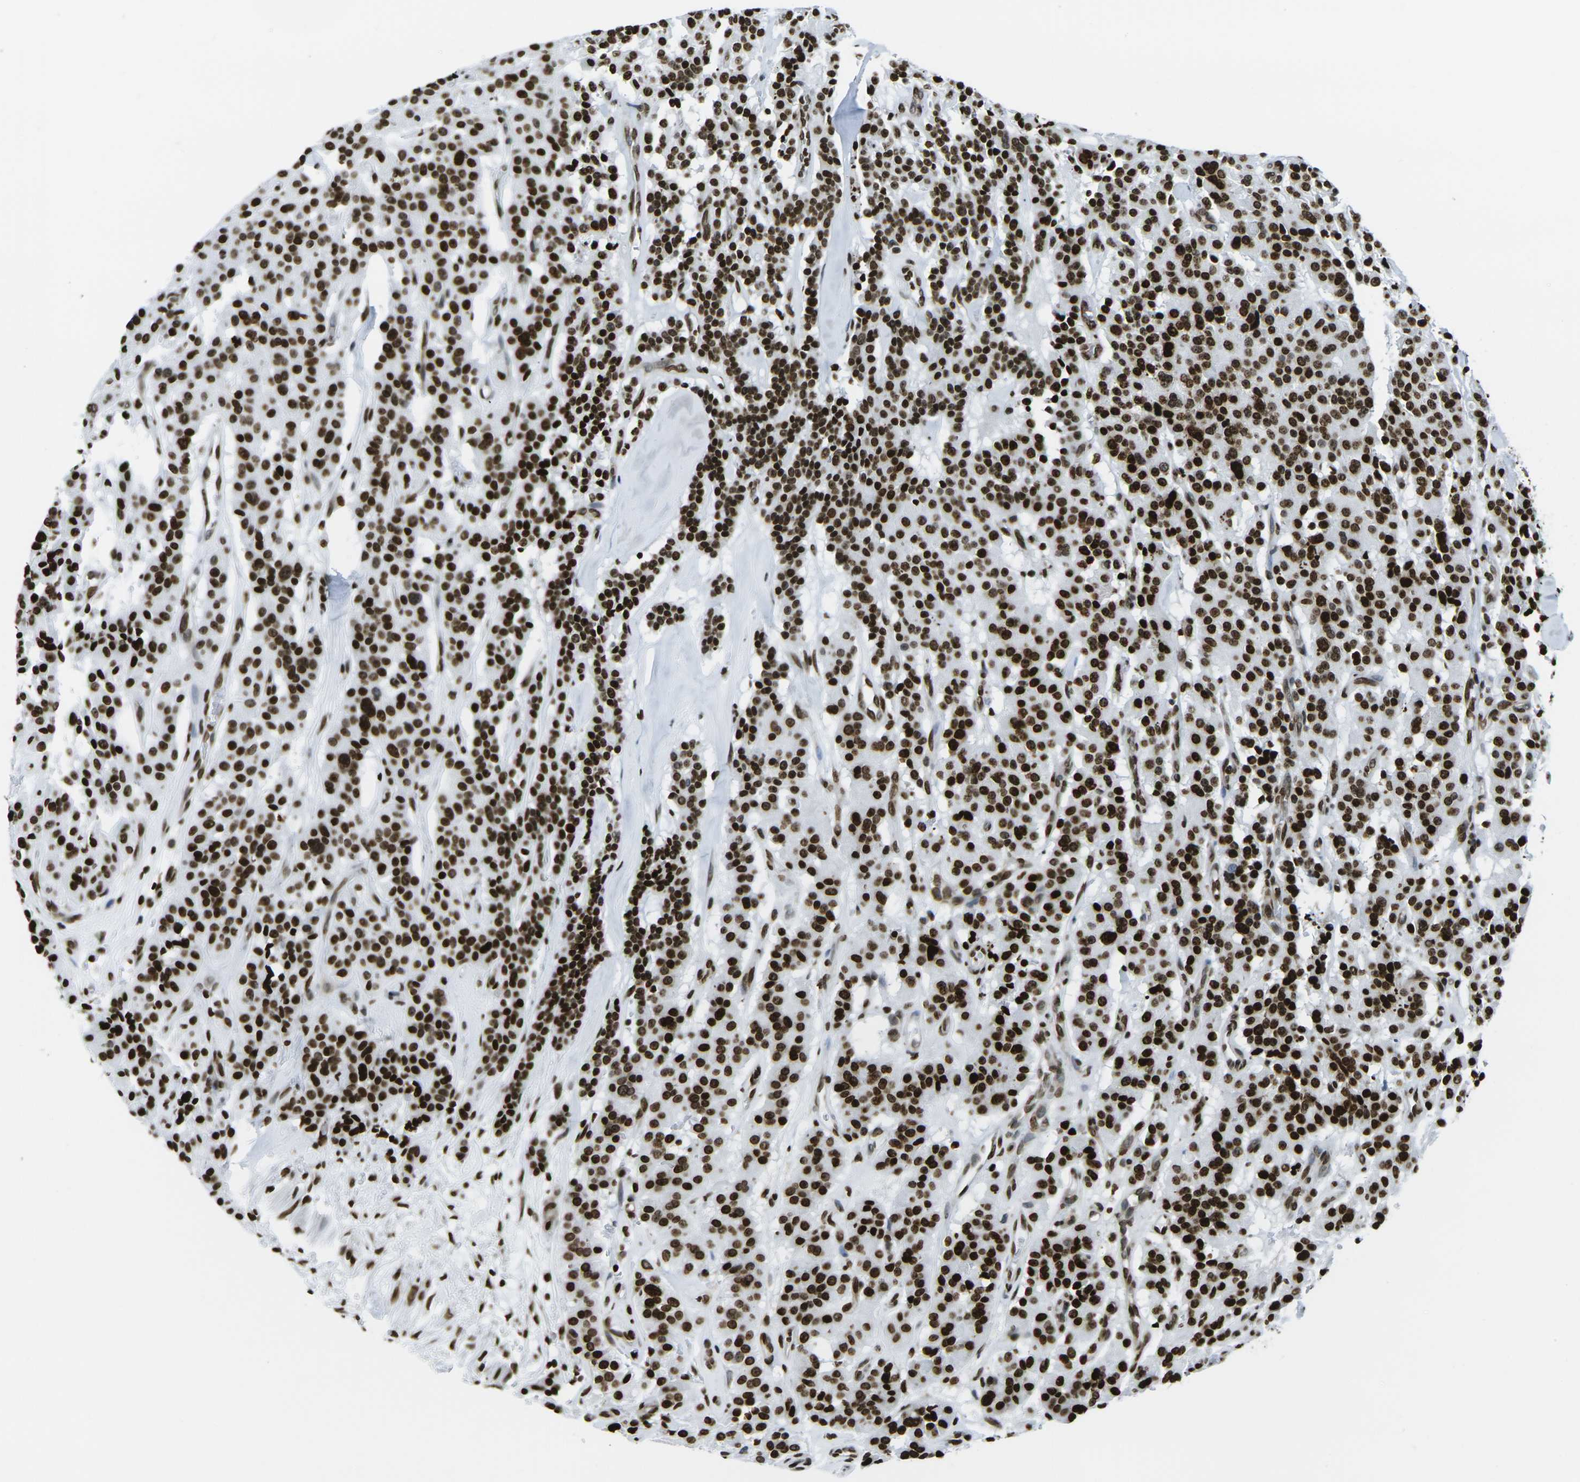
{"staining": {"intensity": "strong", "quantity": ">75%", "location": "nuclear"}, "tissue": "carcinoid", "cell_type": "Tumor cells", "image_type": "cancer", "snomed": [{"axis": "morphology", "description": "Carcinoid, malignant, NOS"}, {"axis": "topography", "description": "Lung"}], "caption": "Malignant carcinoid stained with a brown dye exhibits strong nuclear positive positivity in approximately >75% of tumor cells.", "gene": "H2AX", "patient": {"sex": "male", "age": 30}}